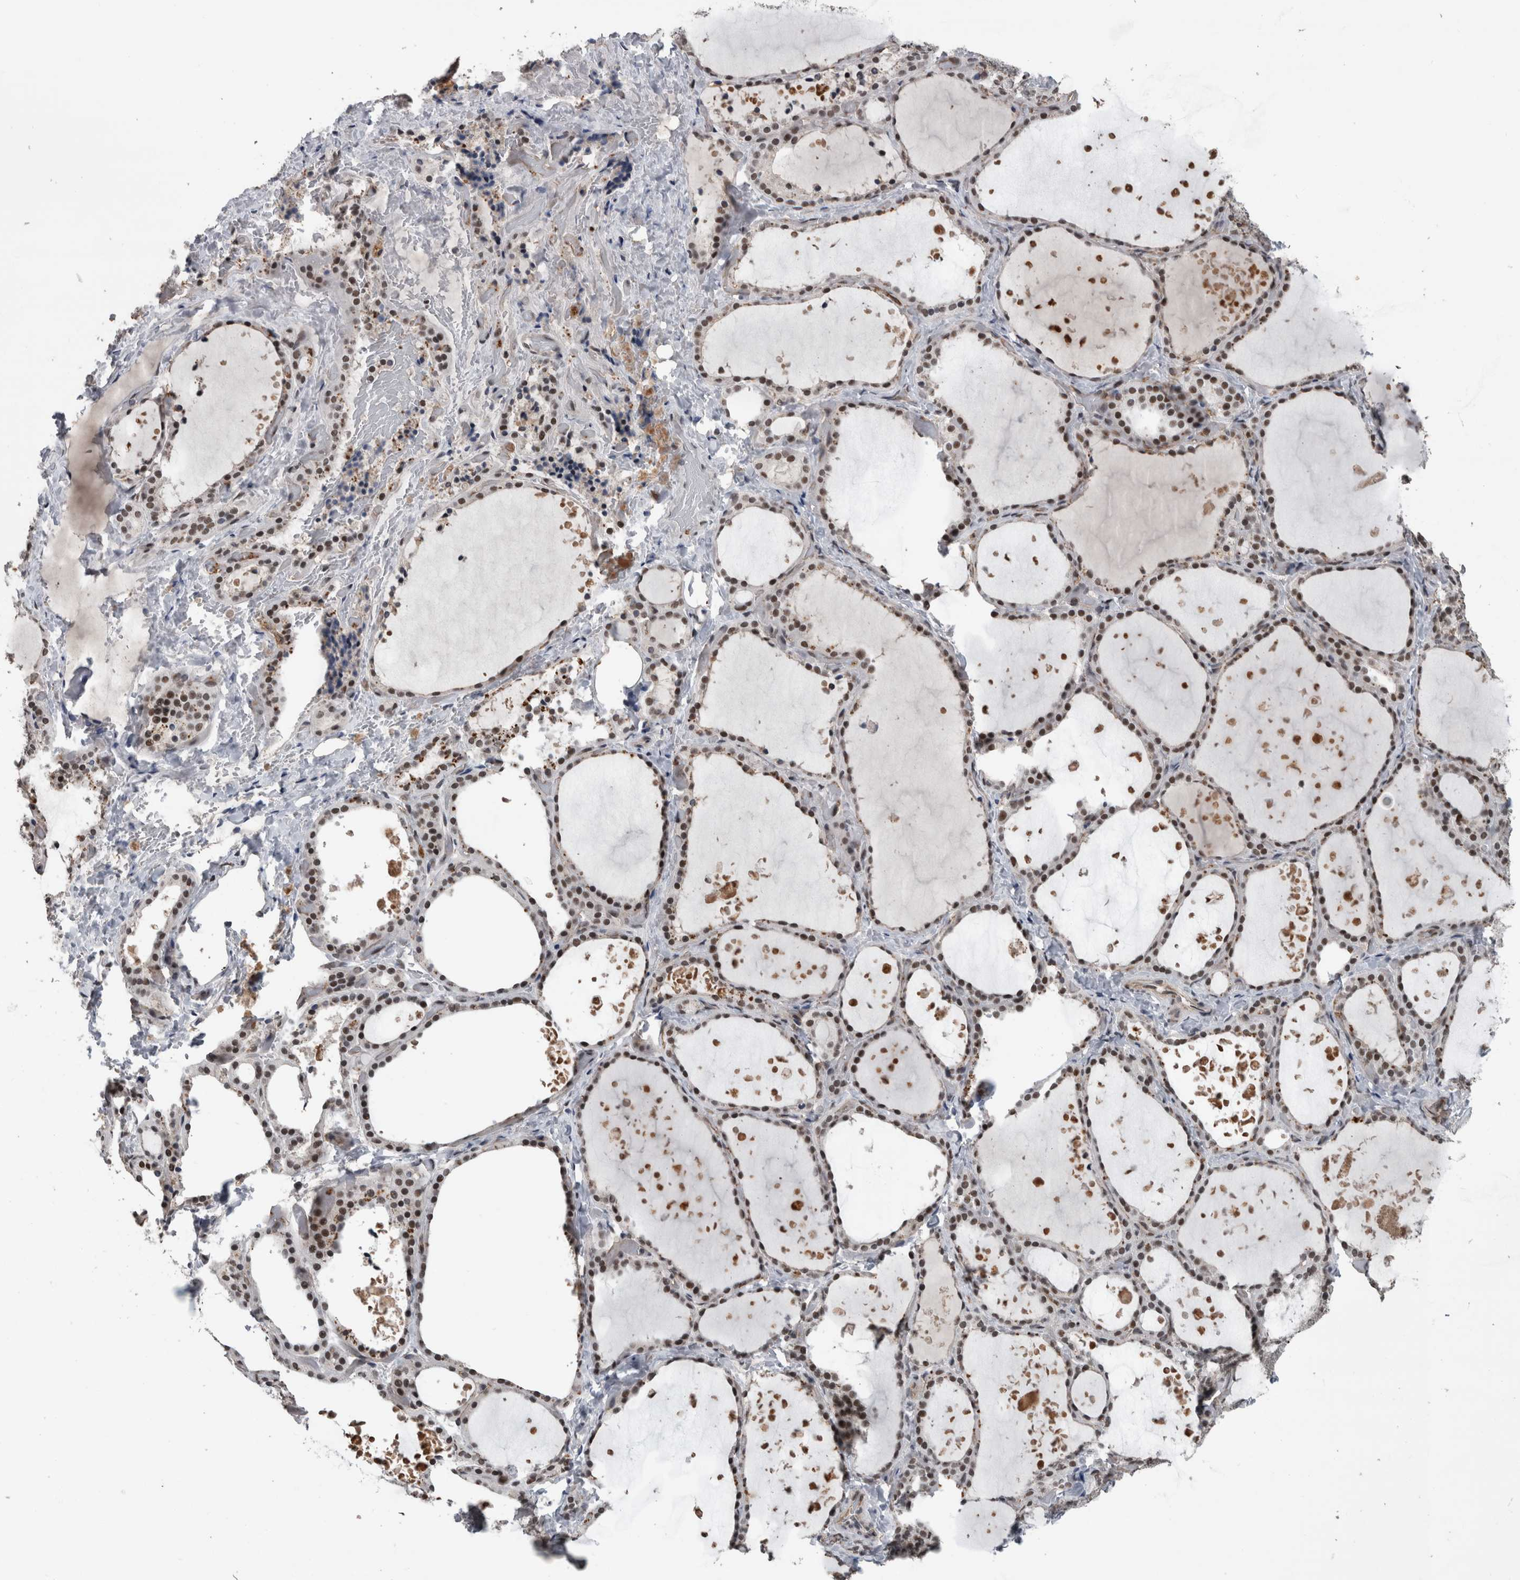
{"staining": {"intensity": "moderate", "quantity": "25%-75%", "location": "nuclear"}, "tissue": "thyroid gland", "cell_type": "Glandular cells", "image_type": "normal", "snomed": [{"axis": "morphology", "description": "Normal tissue, NOS"}, {"axis": "topography", "description": "Thyroid gland"}], "caption": "IHC (DAB) staining of normal thyroid gland exhibits moderate nuclear protein expression in about 25%-75% of glandular cells.", "gene": "POLD2", "patient": {"sex": "female", "age": 44}}